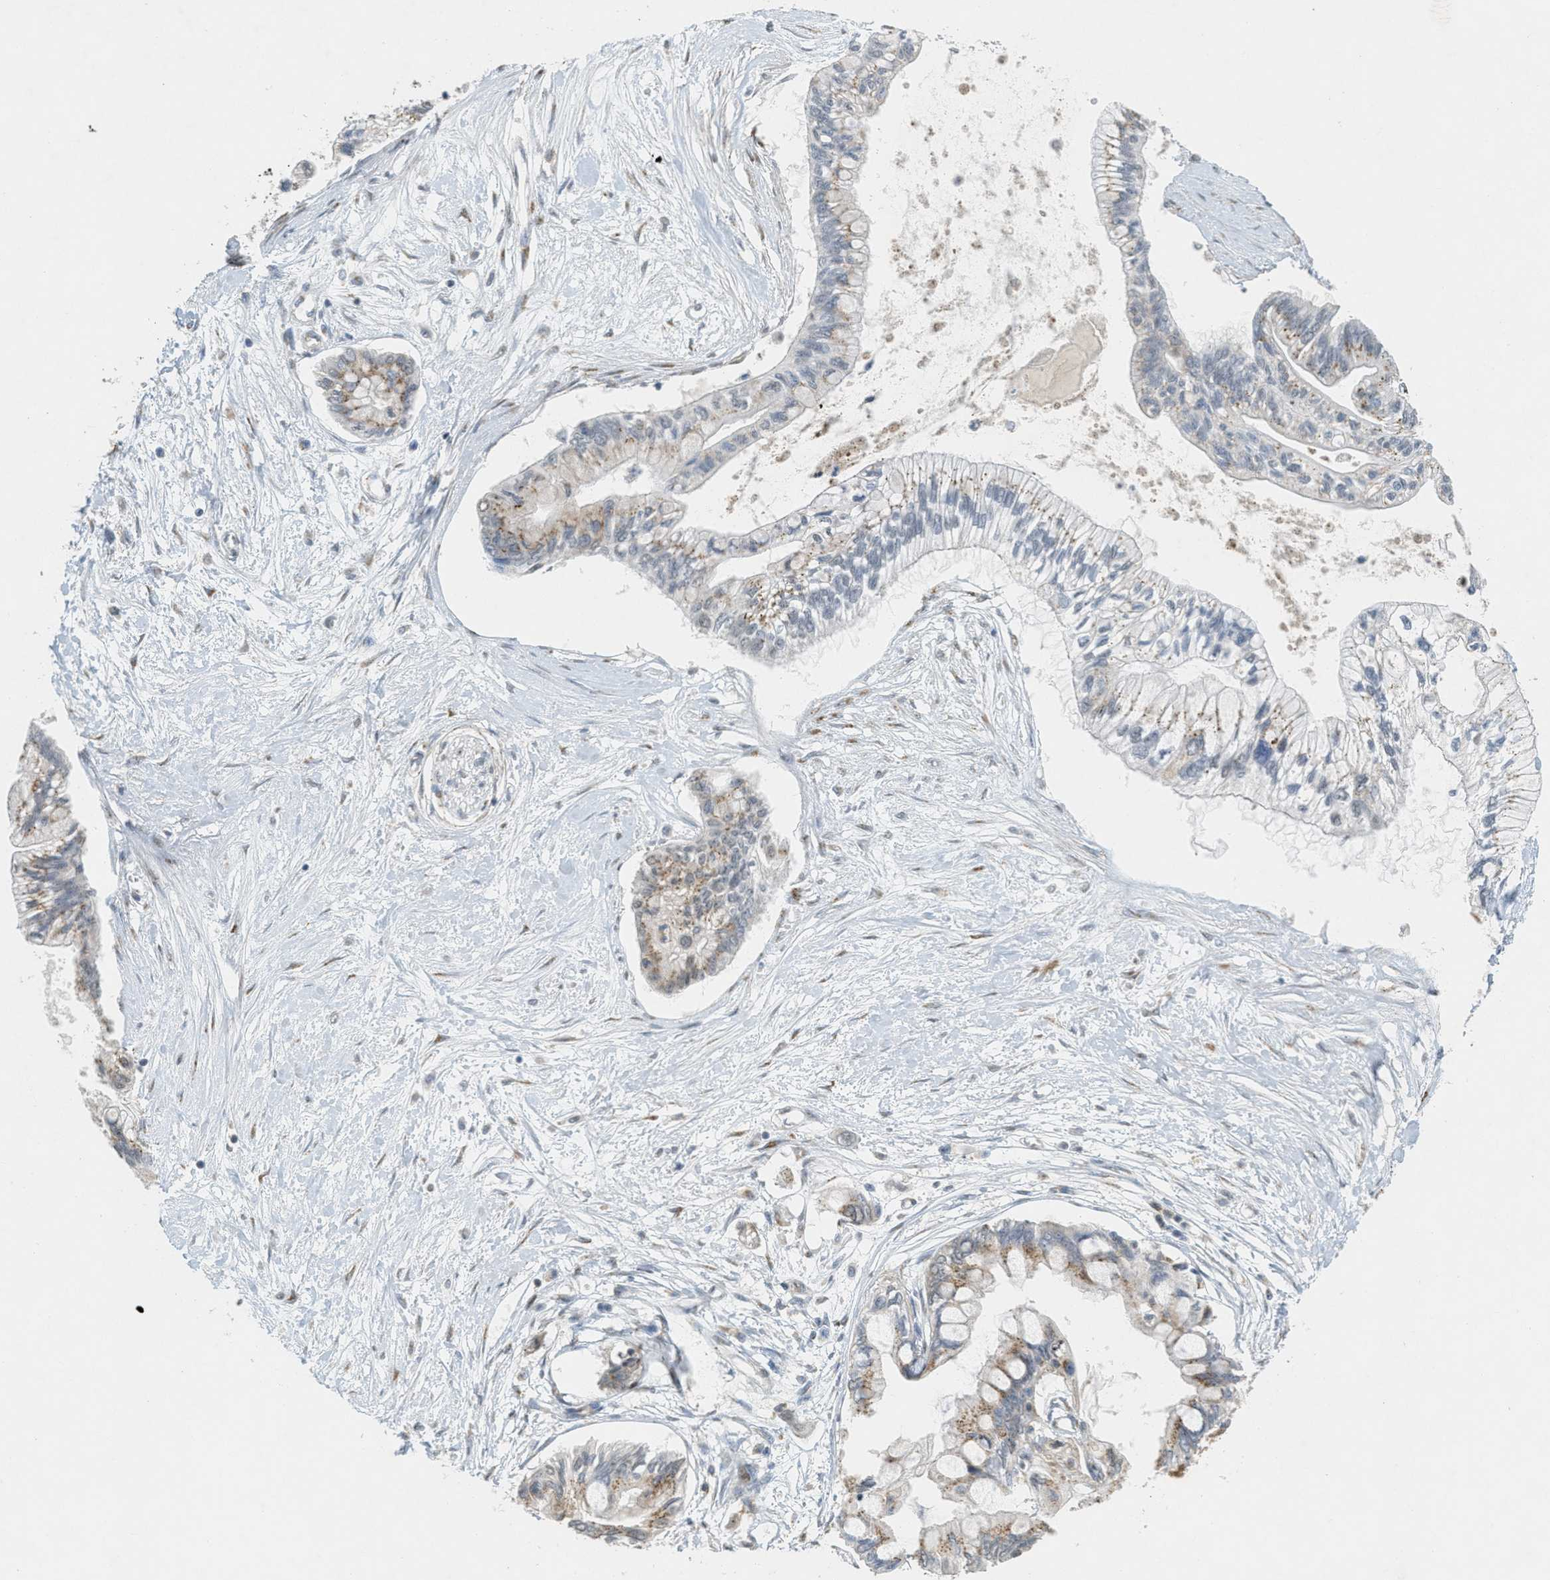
{"staining": {"intensity": "moderate", "quantity": ">75%", "location": "cytoplasmic/membranous"}, "tissue": "pancreatic cancer", "cell_type": "Tumor cells", "image_type": "cancer", "snomed": [{"axis": "morphology", "description": "Adenocarcinoma, NOS"}, {"axis": "topography", "description": "Pancreas"}], "caption": "This micrograph reveals immunohistochemistry (IHC) staining of pancreatic cancer, with medium moderate cytoplasmic/membranous positivity in approximately >75% of tumor cells.", "gene": "ZFPL1", "patient": {"sex": "female", "age": 77}}